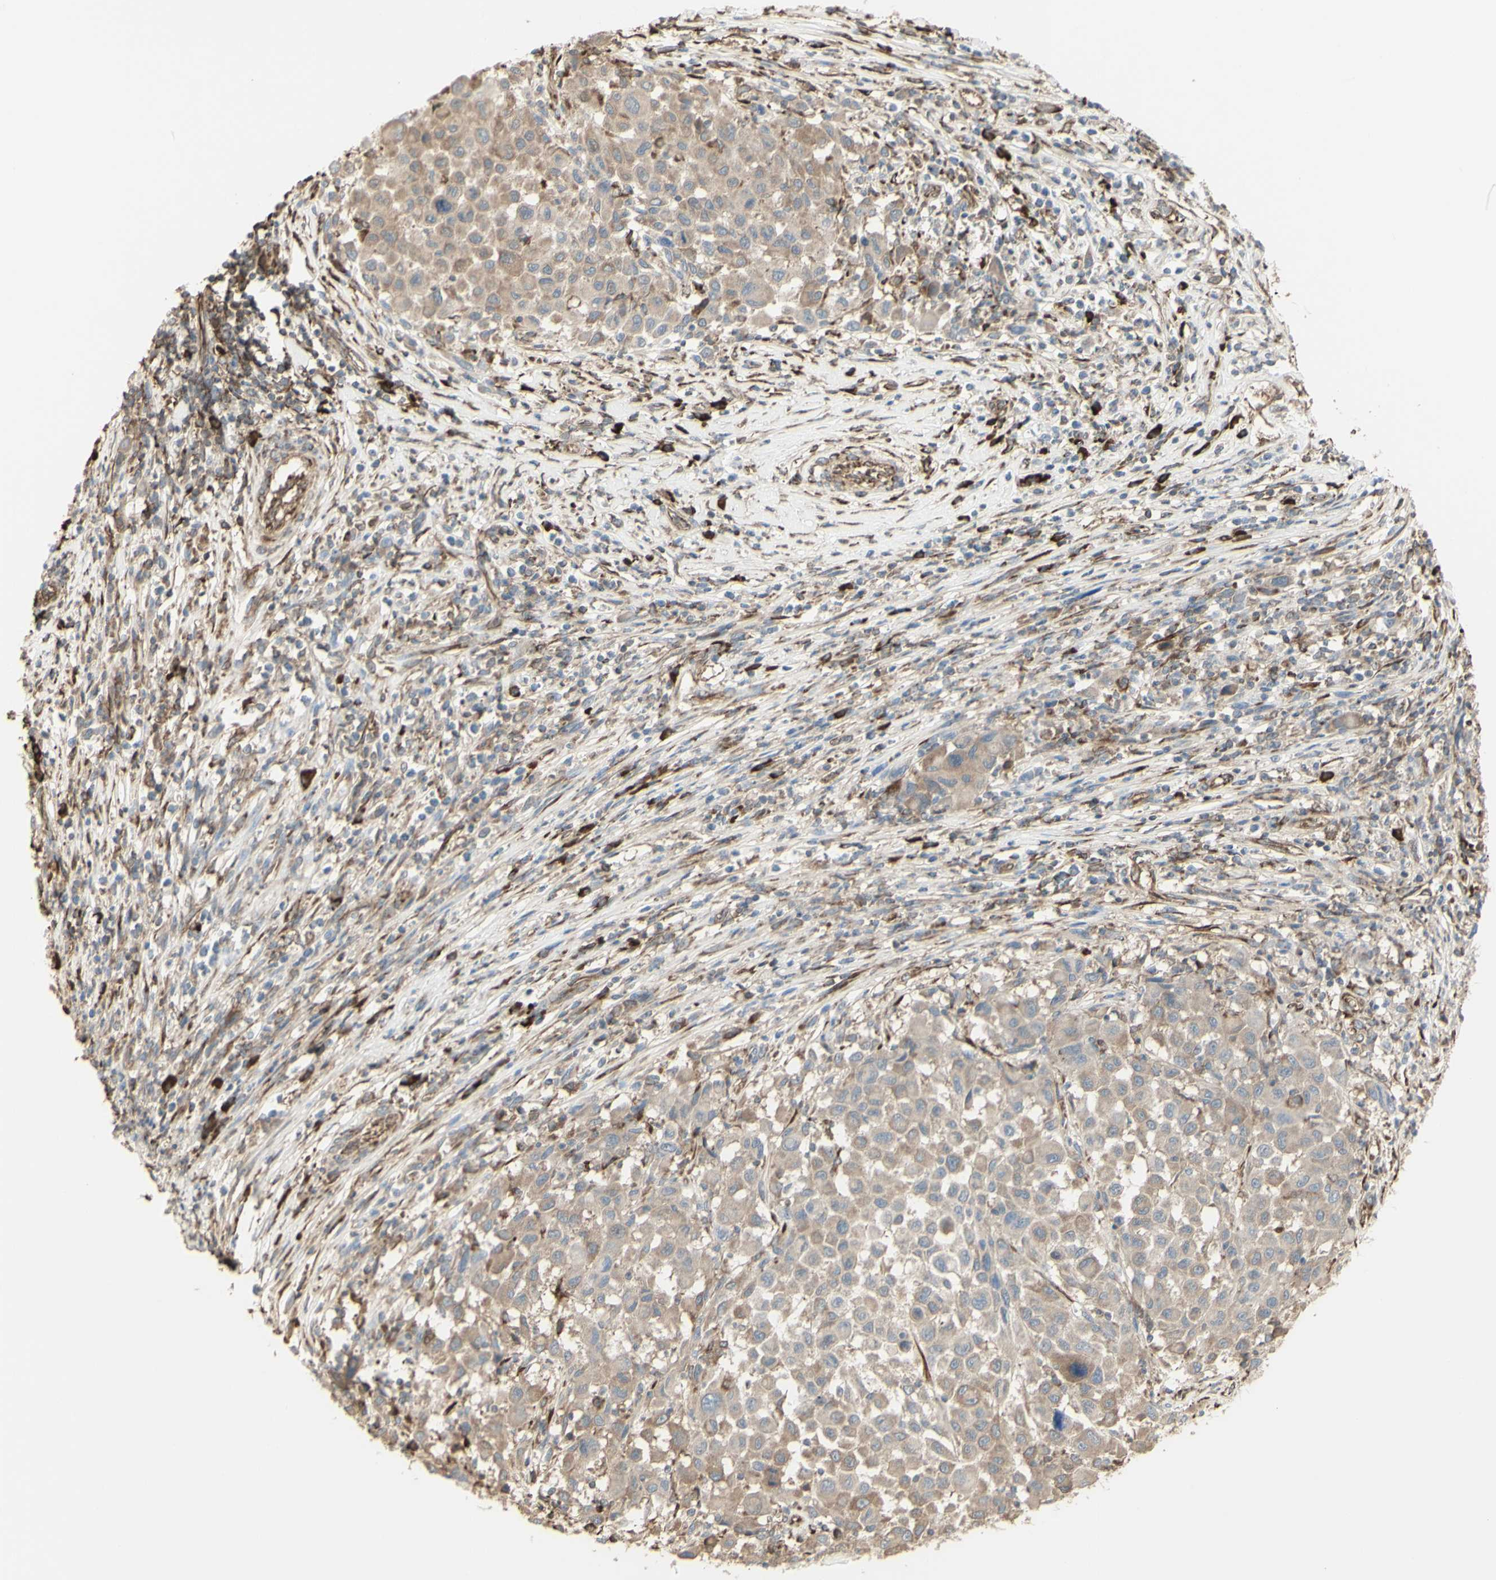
{"staining": {"intensity": "weak", "quantity": ">75%", "location": "cytoplasmic/membranous"}, "tissue": "melanoma", "cell_type": "Tumor cells", "image_type": "cancer", "snomed": [{"axis": "morphology", "description": "Malignant melanoma, Metastatic site"}, {"axis": "topography", "description": "Lymph node"}], "caption": "Weak cytoplasmic/membranous positivity is appreciated in approximately >75% of tumor cells in melanoma.", "gene": "EEF1B2", "patient": {"sex": "male", "age": 61}}